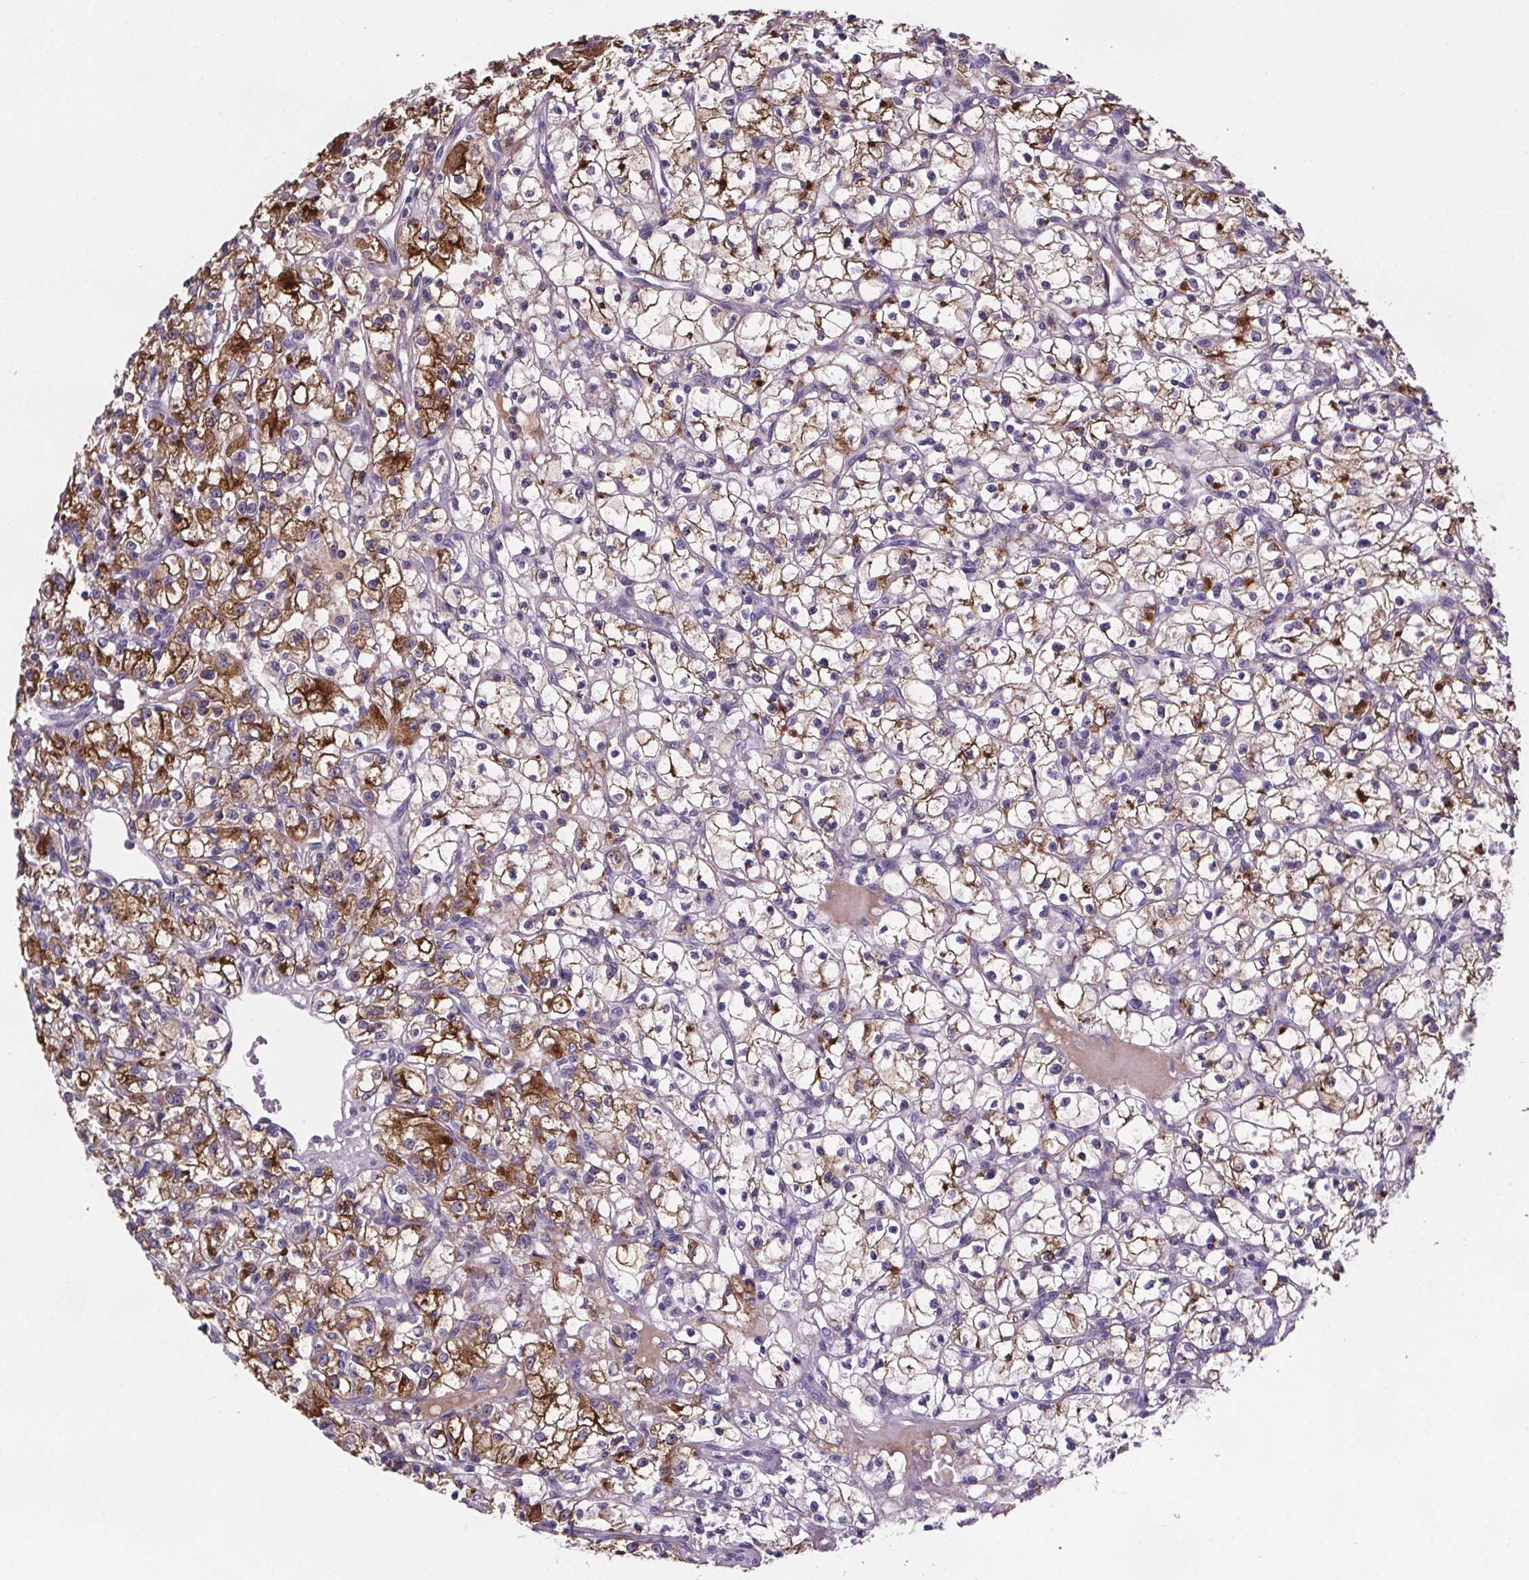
{"staining": {"intensity": "moderate", "quantity": "25%-75%", "location": "cytoplasmic/membranous"}, "tissue": "renal cancer", "cell_type": "Tumor cells", "image_type": "cancer", "snomed": [{"axis": "morphology", "description": "Adenocarcinoma, NOS"}, {"axis": "topography", "description": "Kidney"}], "caption": "Protein expression analysis of human renal cancer reveals moderate cytoplasmic/membranous positivity in about 25%-75% of tumor cells.", "gene": "CUBN", "patient": {"sex": "female", "age": 59}}